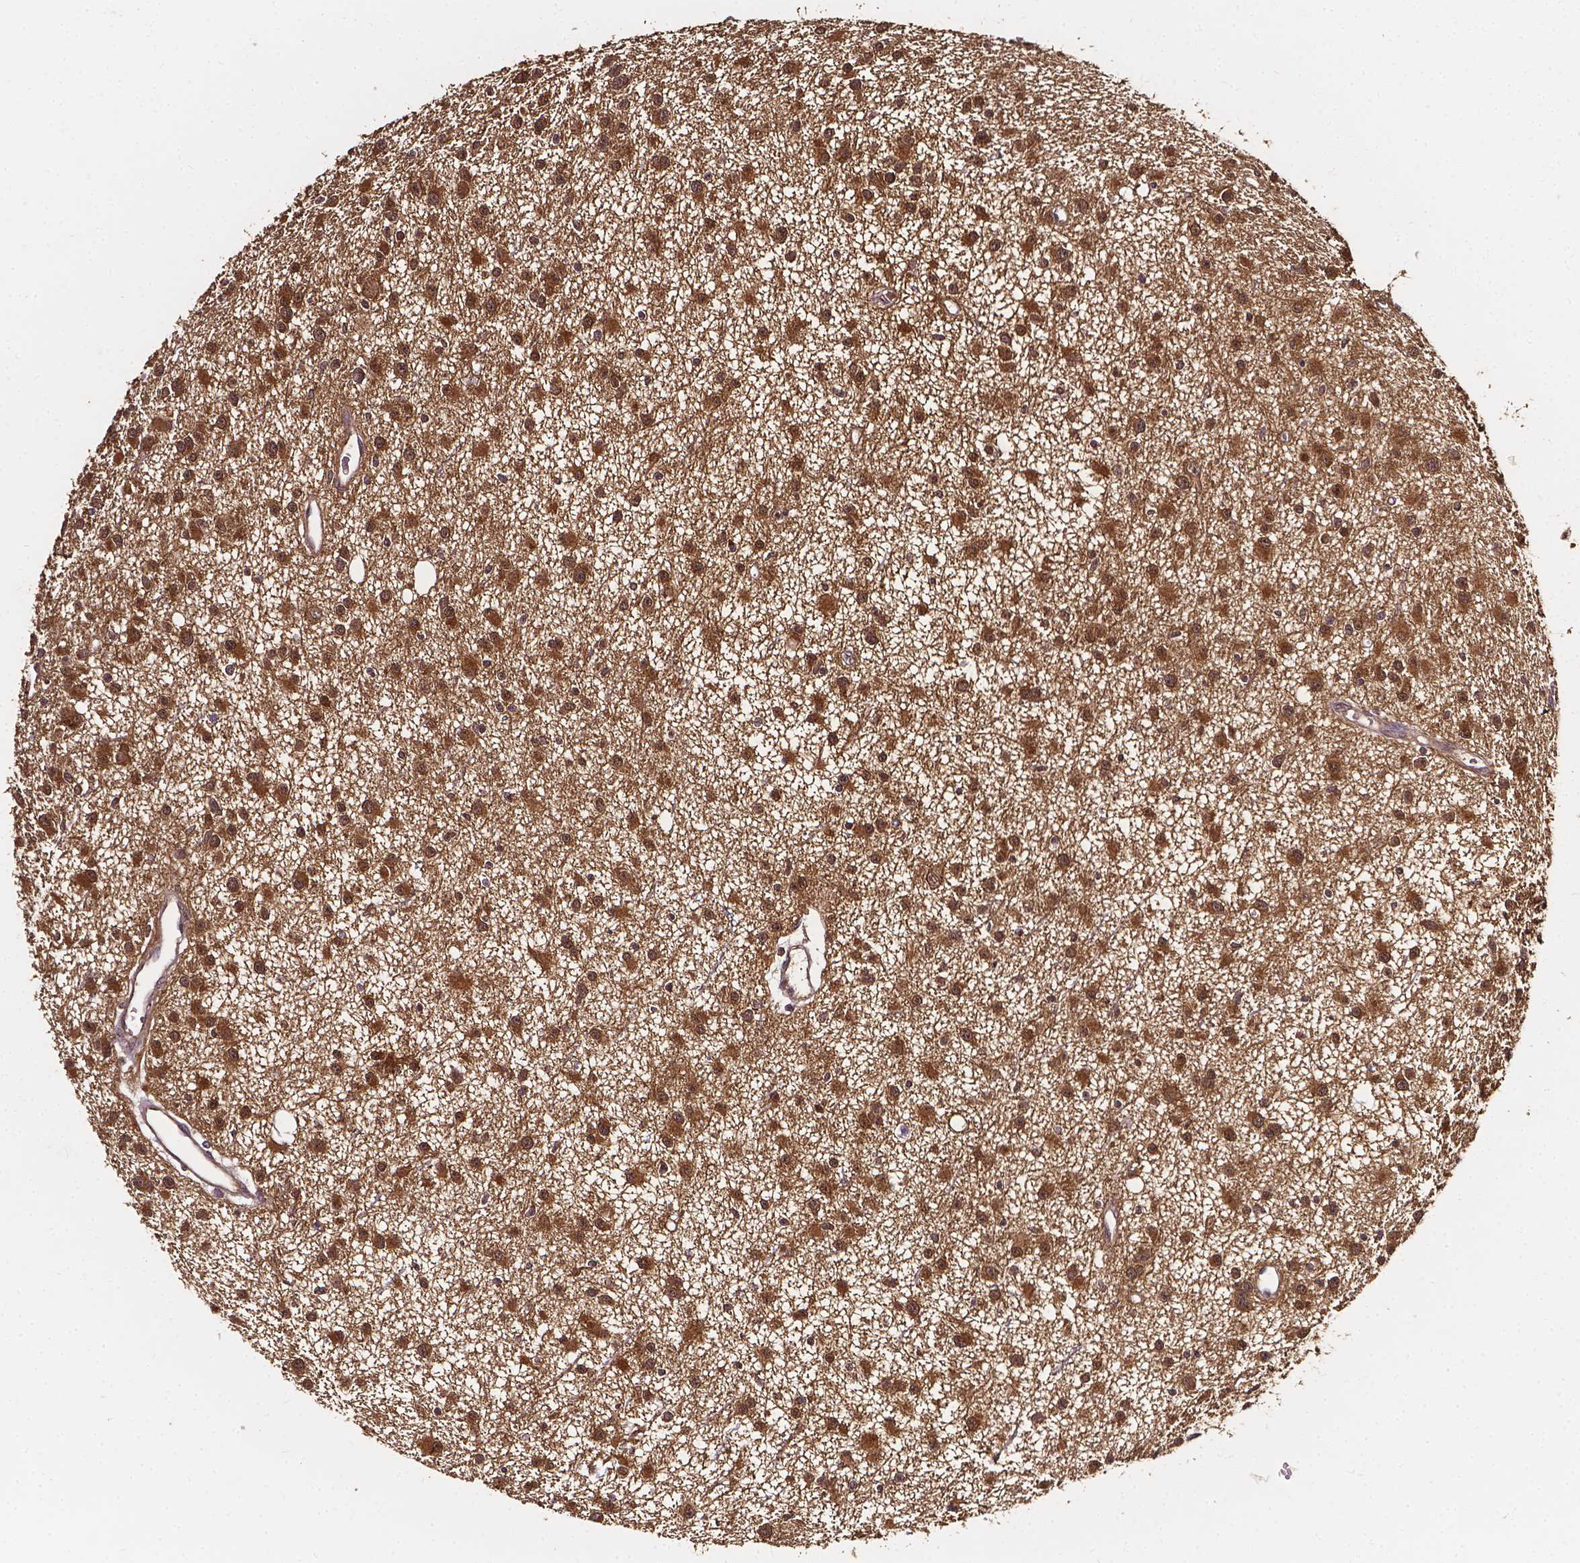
{"staining": {"intensity": "strong", "quantity": ">75%", "location": "cytoplasmic/membranous,nuclear"}, "tissue": "glioma", "cell_type": "Tumor cells", "image_type": "cancer", "snomed": [{"axis": "morphology", "description": "Glioma, malignant, Low grade"}, {"axis": "topography", "description": "Brain"}], "caption": "Human glioma stained with a protein marker displays strong staining in tumor cells.", "gene": "PSAT1", "patient": {"sex": "male", "age": 43}}